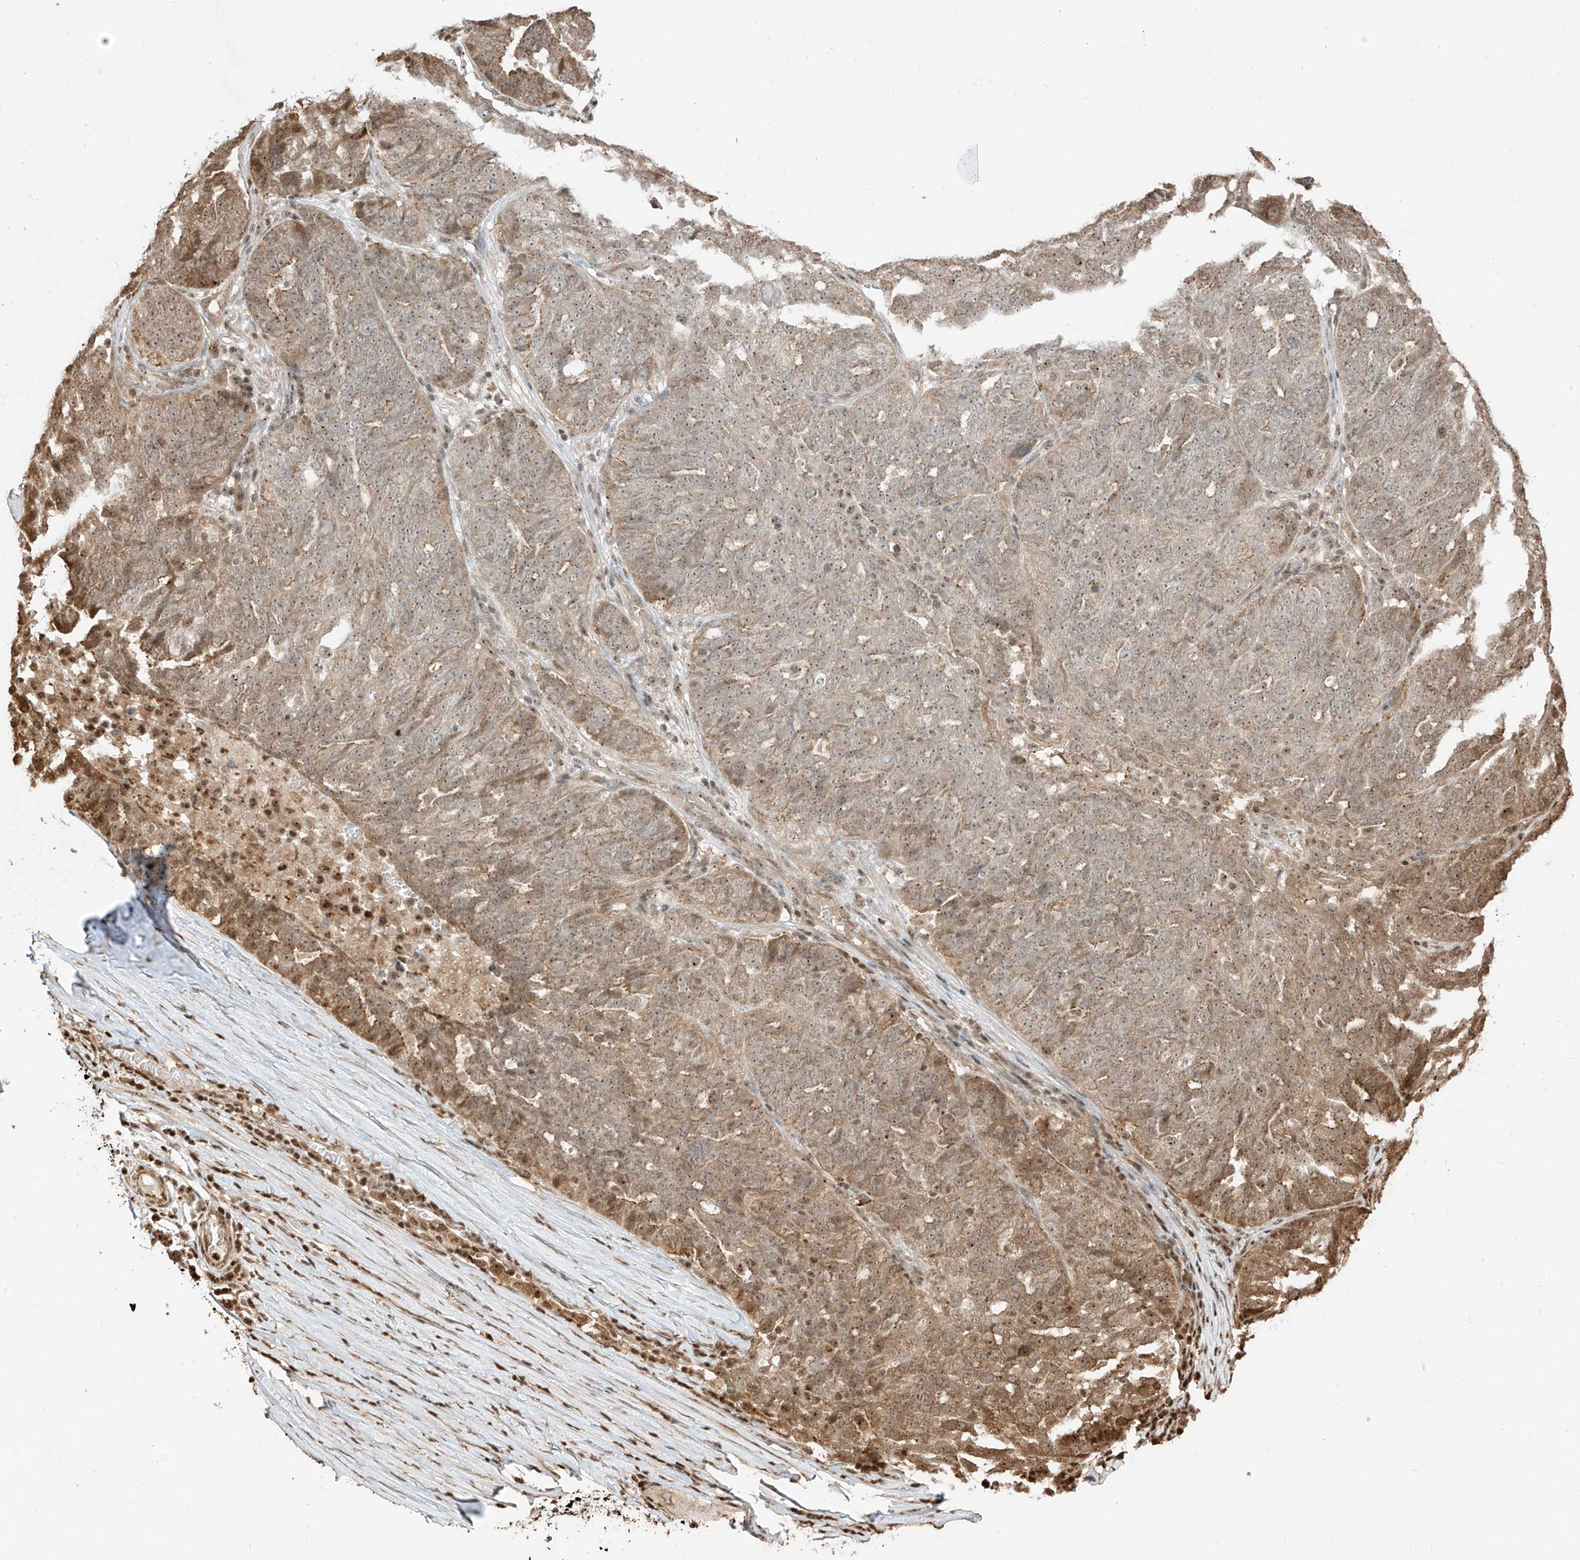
{"staining": {"intensity": "moderate", "quantity": ">75%", "location": "cytoplasmic/membranous,nuclear"}, "tissue": "ovarian cancer", "cell_type": "Tumor cells", "image_type": "cancer", "snomed": [{"axis": "morphology", "description": "Cystadenocarcinoma, serous, NOS"}, {"axis": "topography", "description": "Ovary"}], "caption": "Serous cystadenocarcinoma (ovarian) stained with a brown dye exhibits moderate cytoplasmic/membranous and nuclear positive positivity in about >75% of tumor cells.", "gene": "VMP1", "patient": {"sex": "female", "age": 59}}